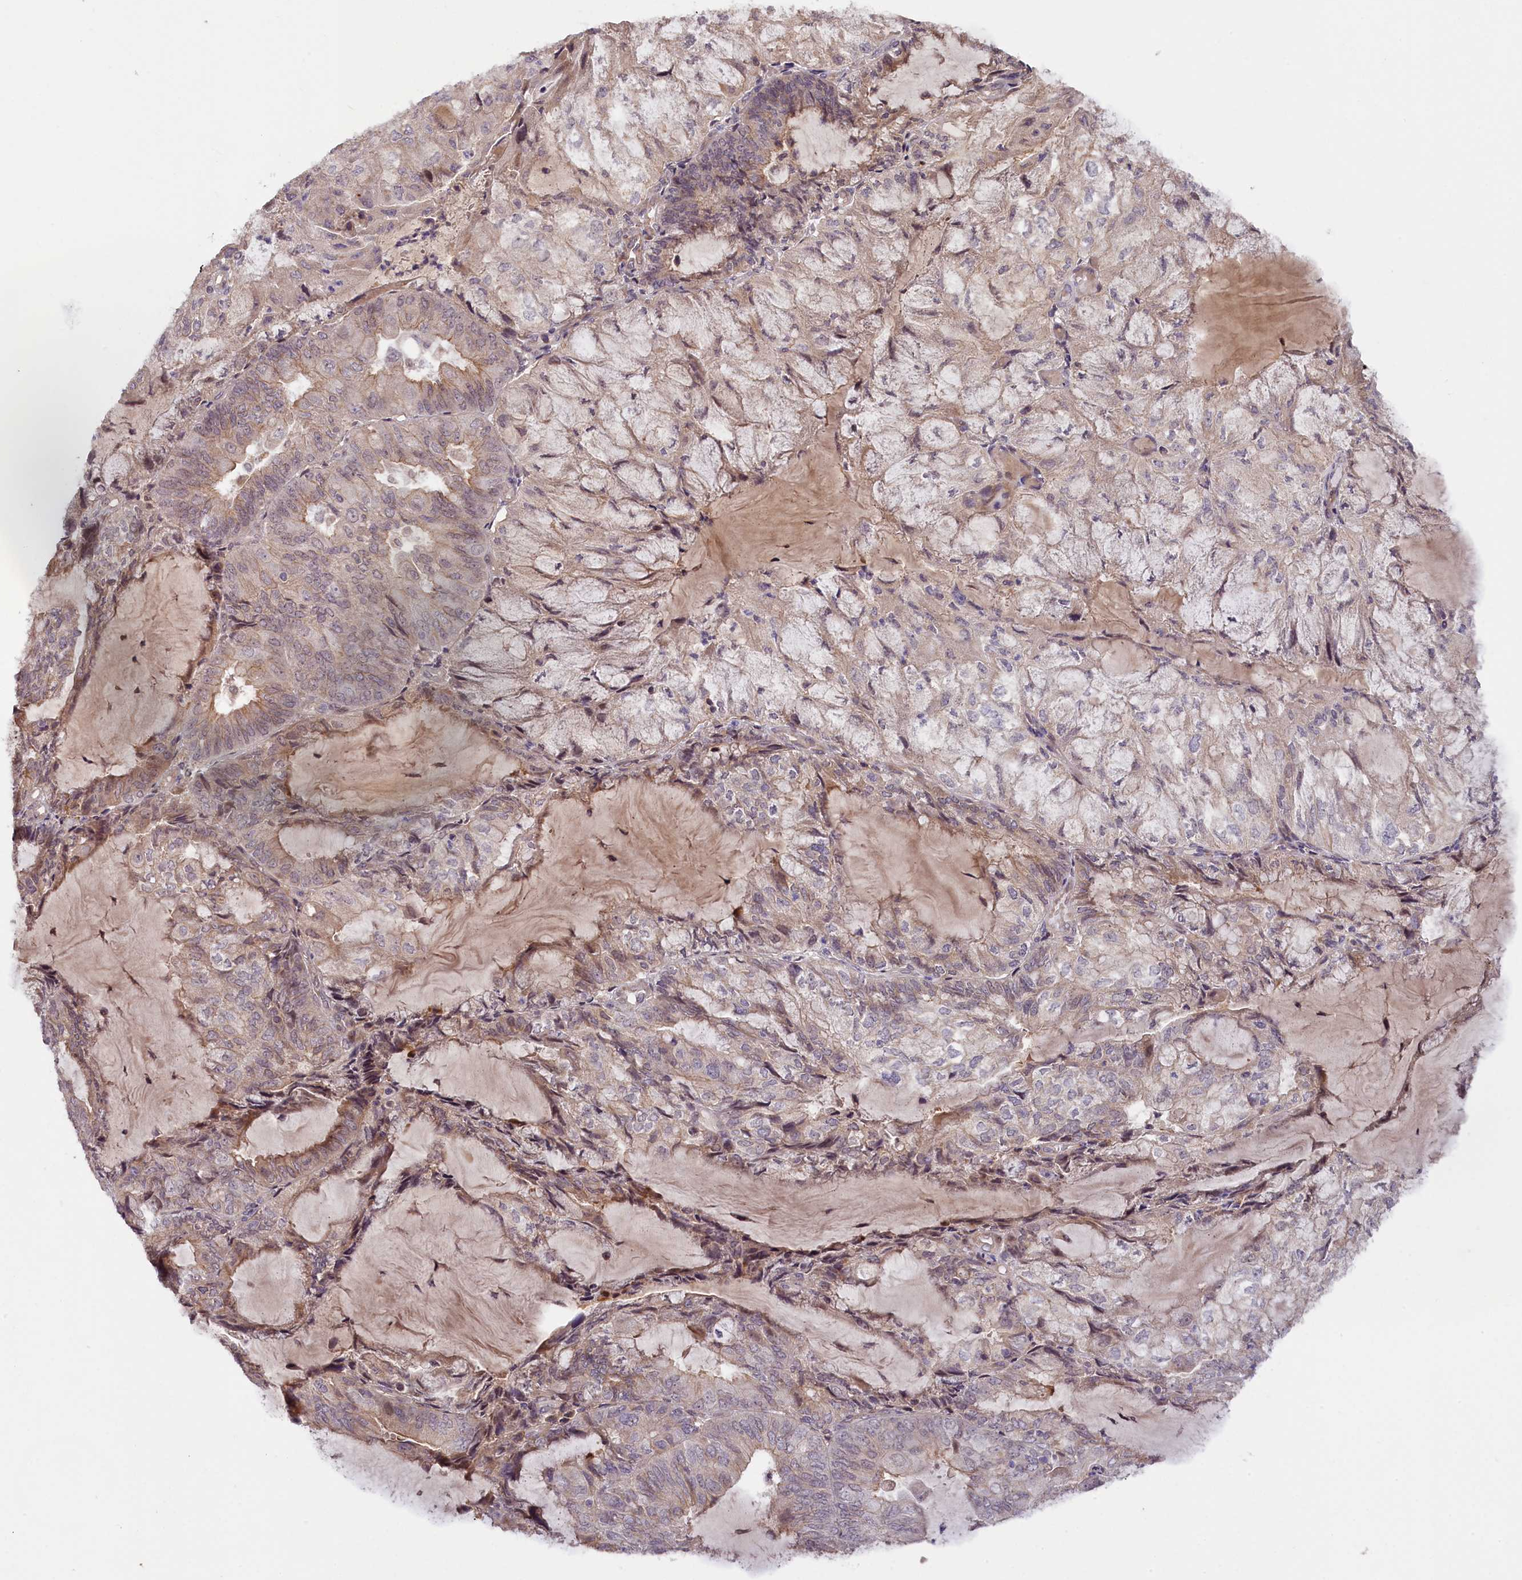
{"staining": {"intensity": "weak", "quantity": "<25%", "location": "cytoplasmic/membranous"}, "tissue": "endometrial cancer", "cell_type": "Tumor cells", "image_type": "cancer", "snomed": [{"axis": "morphology", "description": "Adenocarcinoma, NOS"}, {"axis": "topography", "description": "Endometrium"}], "caption": "DAB immunohistochemical staining of human endometrial cancer shows no significant staining in tumor cells.", "gene": "ZNF480", "patient": {"sex": "female", "age": 81}}